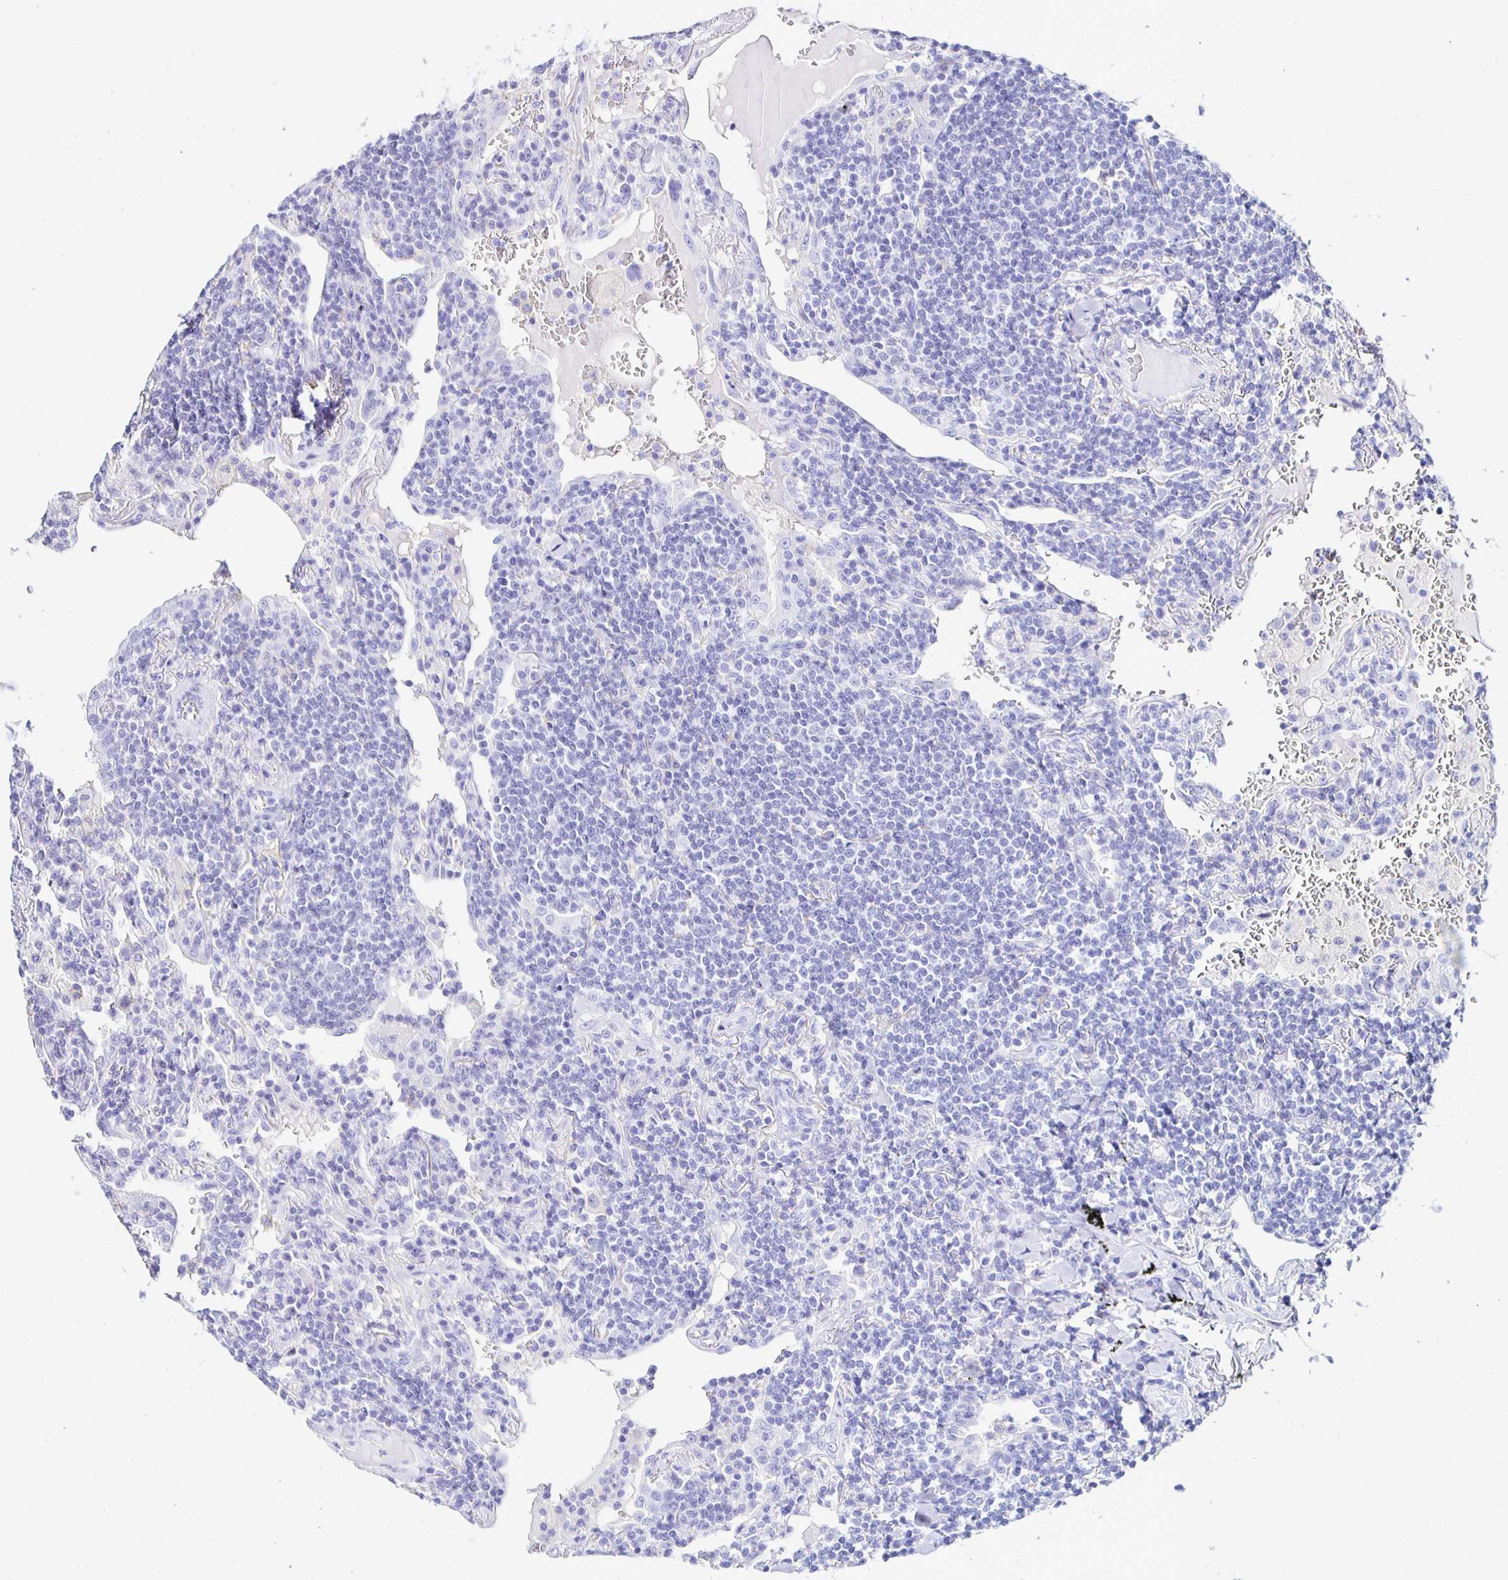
{"staining": {"intensity": "negative", "quantity": "none", "location": "none"}, "tissue": "lymphoma", "cell_type": "Tumor cells", "image_type": "cancer", "snomed": [{"axis": "morphology", "description": "Malignant lymphoma, non-Hodgkin's type, Low grade"}, {"axis": "topography", "description": "Lung"}], "caption": "A high-resolution micrograph shows IHC staining of low-grade malignant lymphoma, non-Hodgkin's type, which reveals no significant staining in tumor cells.", "gene": "UMOD", "patient": {"sex": "female", "age": 71}}